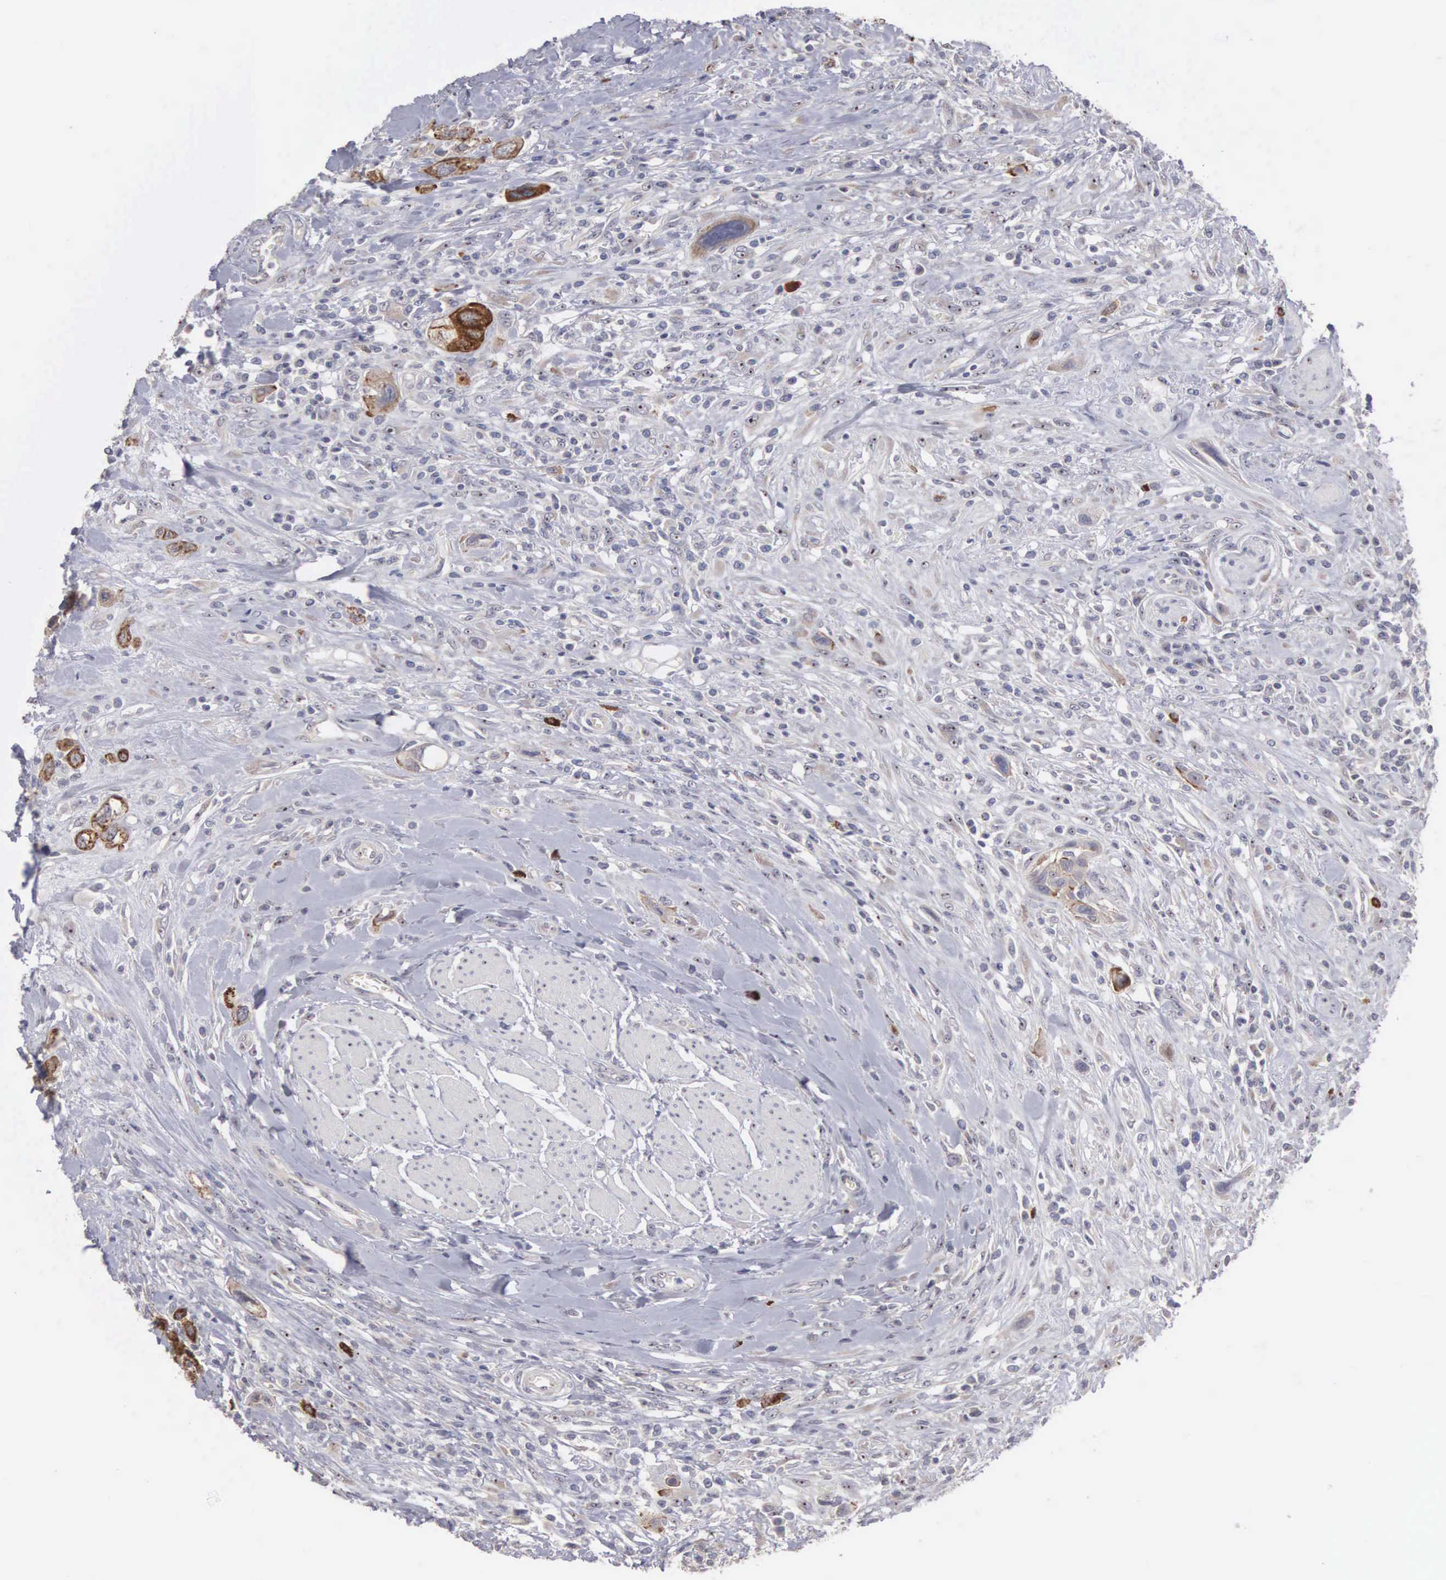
{"staining": {"intensity": "strong", "quantity": ">75%", "location": "cytoplasmic/membranous,nuclear"}, "tissue": "urothelial cancer", "cell_type": "Tumor cells", "image_type": "cancer", "snomed": [{"axis": "morphology", "description": "Urothelial carcinoma, High grade"}, {"axis": "topography", "description": "Urinary bladder"}], "caption": "This micrograph demonstrates immunohistochemistry (IHC) staining of high-grade urothelial carcinoma, with high strong cytoplasmic/membranous and nuclear positivity in approximately >75% of tumor cells.", "gene": "AMN", "patient": {"sex": "male", "age": 50}}